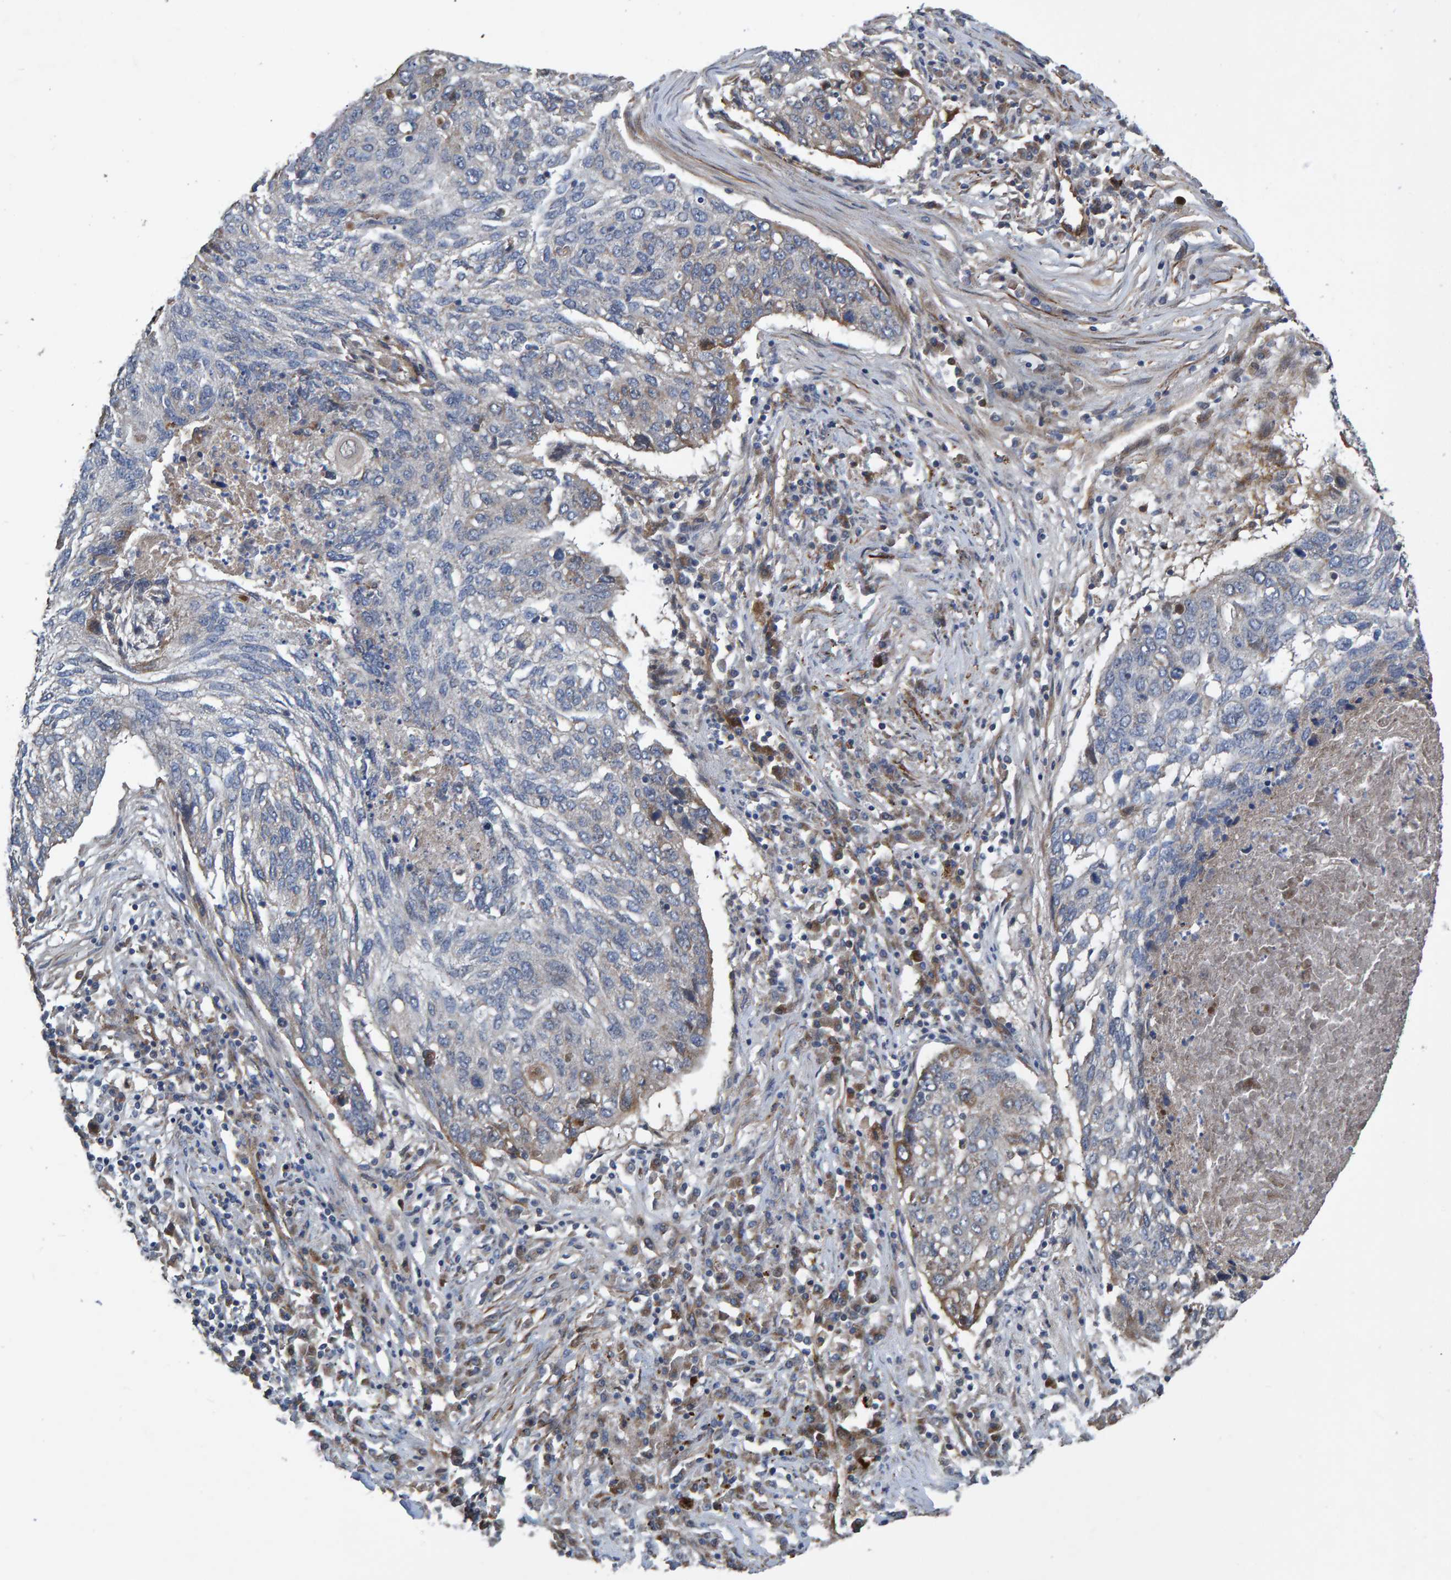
{"staining": {"intensity": "negative", "quantity": "none", "location": "none"}, "tissue": "lung cancer", "cell_type": "Tumor cells", "image_type": "cancer", "snomed": [{"axis": "morphology", "description": "Squamous cell carcinoma, NOS"}, {"axis": "topography", "description": "Lung"}], "caption": "Tumor cells show no significant protein positivity in lung squamous cell carcinoma.", "gene": "SLIT2", "patient": {"sex": "female", "age": 63}}